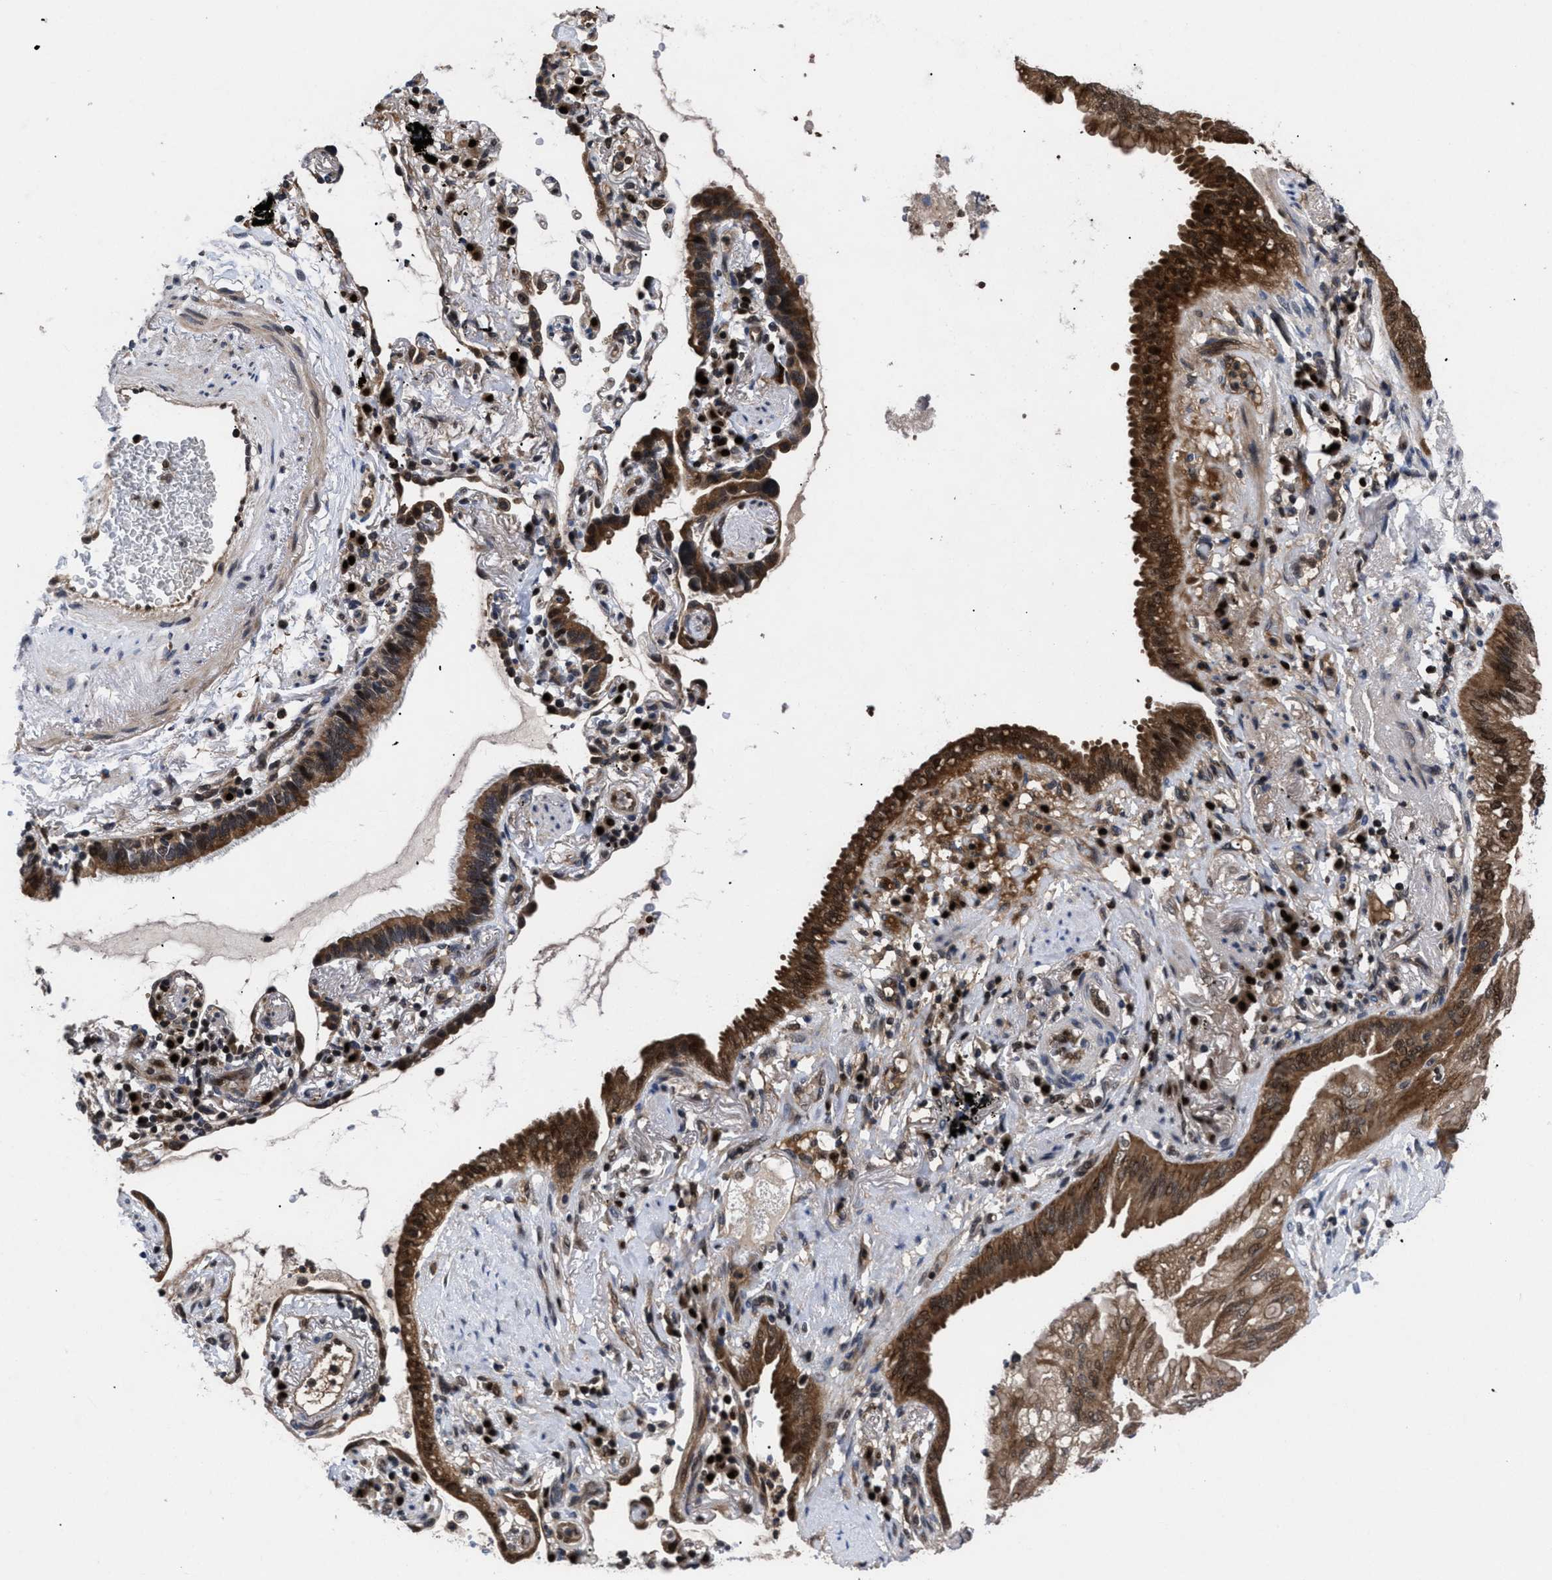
{"staining": {"intensity": "moderate", "quantity": ">75%", "location": "cytoplasmic/membranous,nuclear"}, "tissue": "lung cancer", "cell_type": "Tumor cells", "image_type": "cancer", "snomed": [{"axis": "morphology", "description": "Normal tissue, NOS"}, {"axis": "morphology", "description": "Adenocarcinoma, NOS"}, {"axis": "topography", "description": "Bronchus"}, {"axis": "topography", "description": "Lung"}], "caption": "The image reveals a brown stain indicating the presence of a protein in the cytoplasmic/membranous and nuclear of tumor cells in lung cancer (adenocarcinoma).", "gene": "FAM200A", "patient": {"sex": "female", "age": 70}}